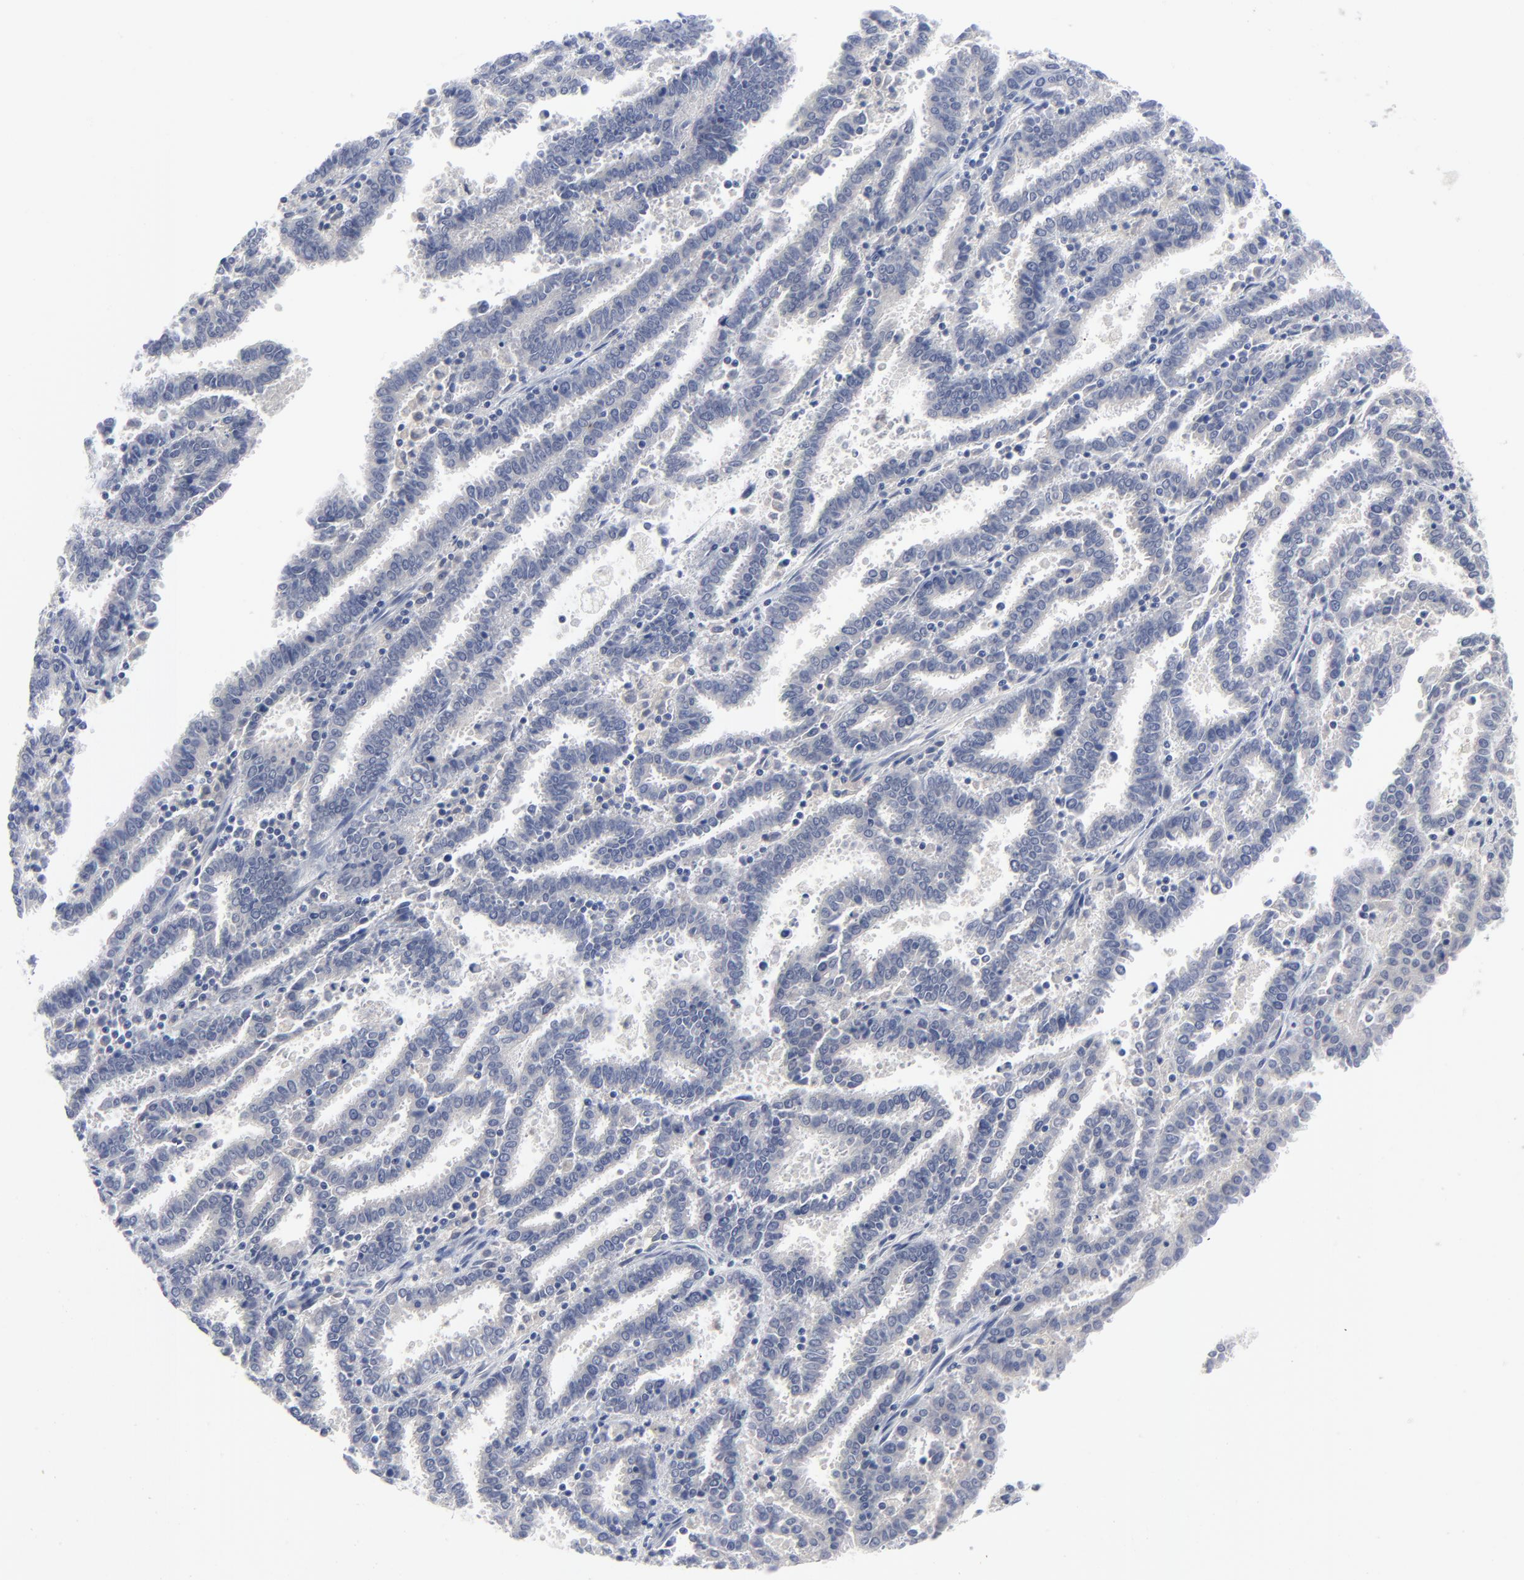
{"staining": {"intensity": "negative", "quantity": "none", "location": "none"}, "tissue": "endometrial cancer", "cell_type": "Tumor cells", "image_type": "cancer", "snomed": [{"axis": "morphology", "description": "Adenocarcinoma, NOS"}, {"axis": "topography", "description": "Uterus"}], "caption": "A photomicrograph of endometrial adenocarcinoma stained for a protein demonstrates no brown staining in tumor cells. The staining is performed using DAB (3,3'-diaminobenzidine) brown chromogen with nuclei counter-stained in using hematoxylin.", "gene": "CLEC4G", "patient": {"sex": "female", "age": 83}}